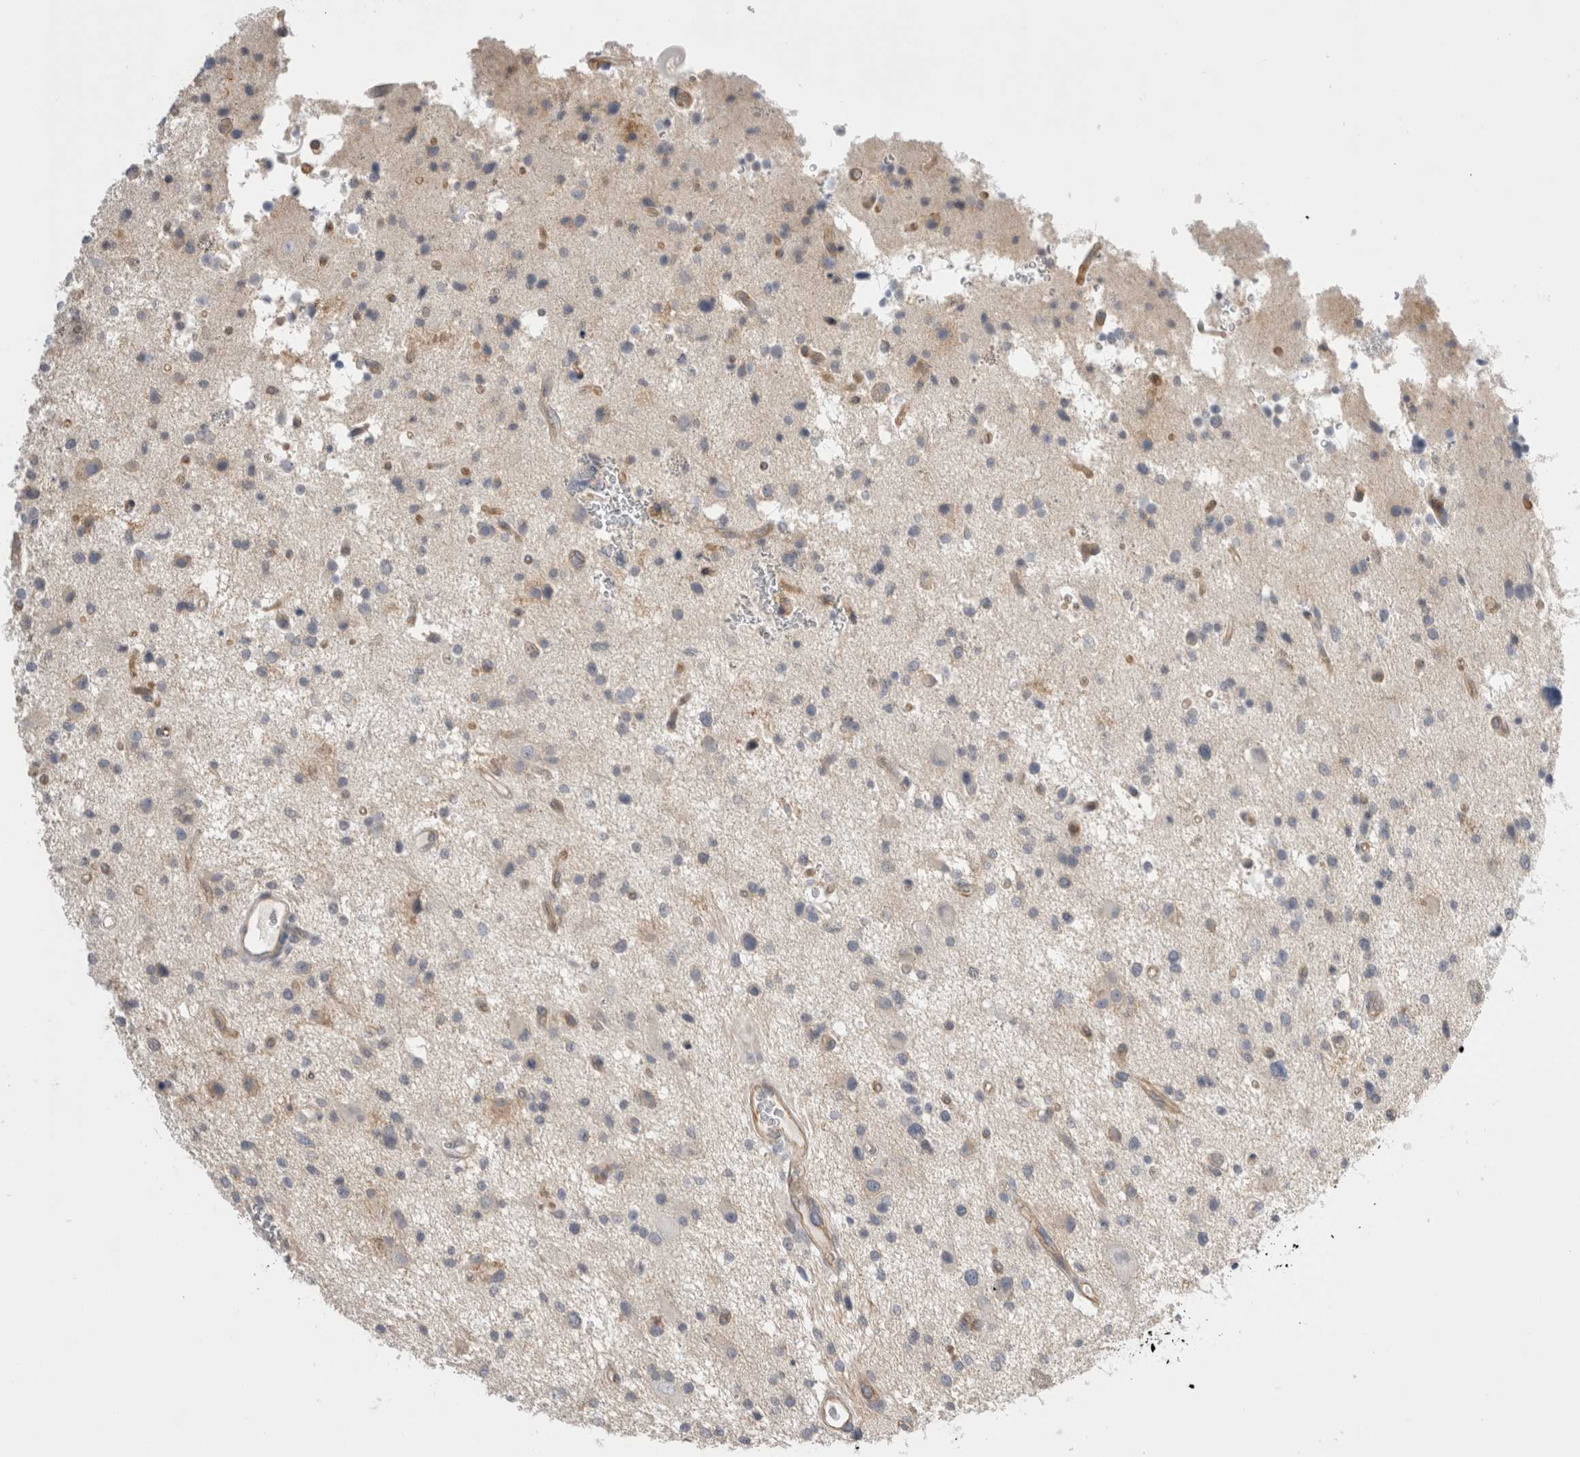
{"staining": {"intensity": "negative", "quantity": "none", "location": "none"}, "tissue": "glioma", "cell_type": "Tumor cells", "image_type": "cancer", "snomed": [{"axis": "morphology", "description": "Glioma, malignant, High grade"}, {"axis": "topography", "description": "Brain"}], "caption": "Protein analysis of glioma reveals no significant expression in tumor cells.", "gene": "VANGL1", "patient": {"sex": "male", "age": 33}}